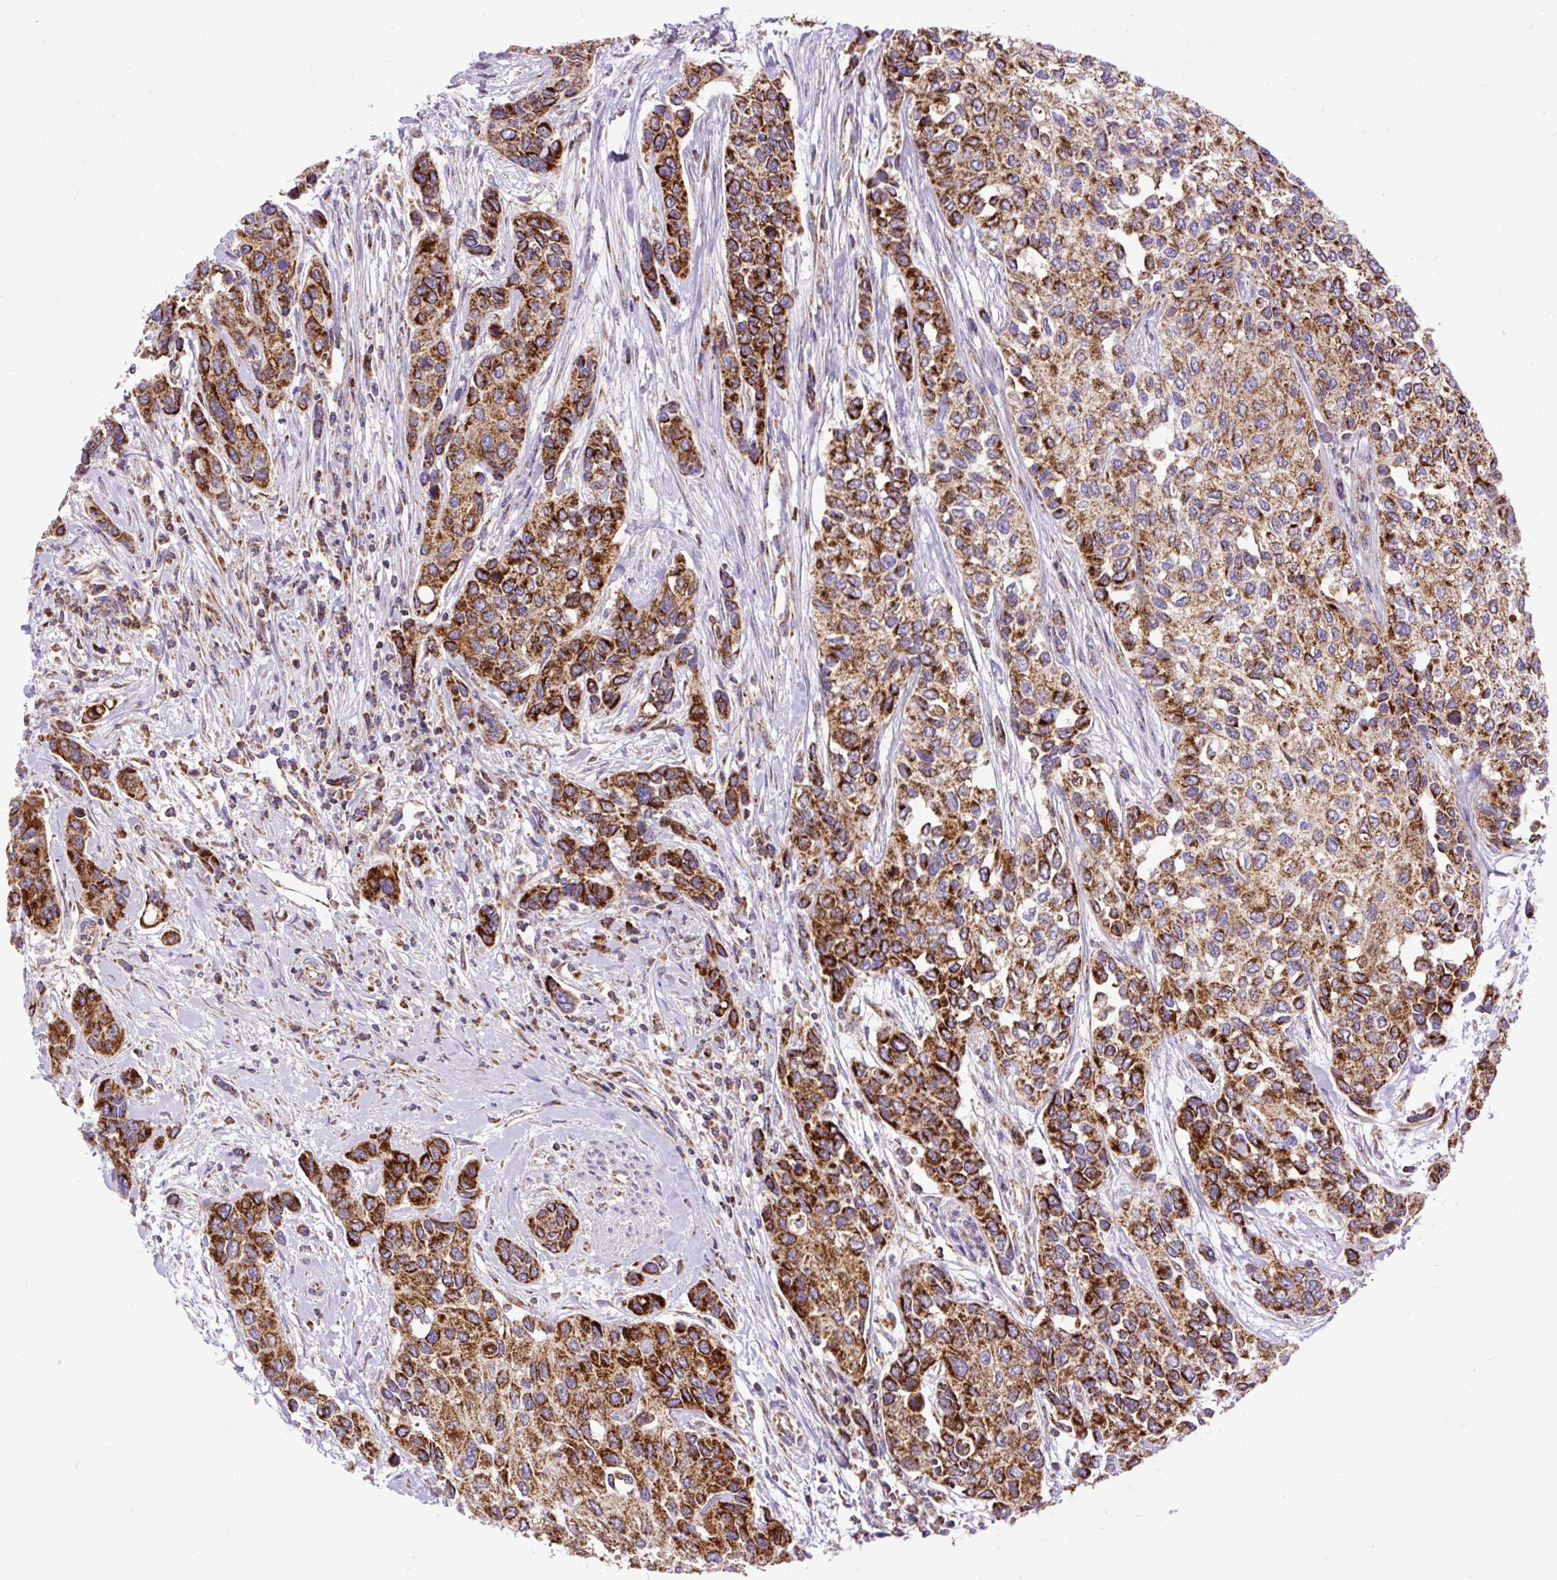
{"staining": {"intensity": "strong", "quantity": ">75%", "location": "cytoplasmic/membranous"}, "tissue": "urothelial cancer", "cell_type": "Tumor cells", "image_type": "cancer", "snomed": [{"axis": "morphology", "description": "Normal tissue, NOS"}, {"axis": "morphology", "description": "Urothelial carcinoma, High grade"}, {"axis": "topography", "description": "Vascular tissue"}, {"axis": "topography", "description": "Urinary bladder"}], "caption": "Protein analysis of high-grade urothelial carcinoma tissue reveals strong cytoplasmic/membranous positivity in about >75% of tumor cells.", "gene": "TOMM40", "patient": {"sex": "female", "age": 56}}